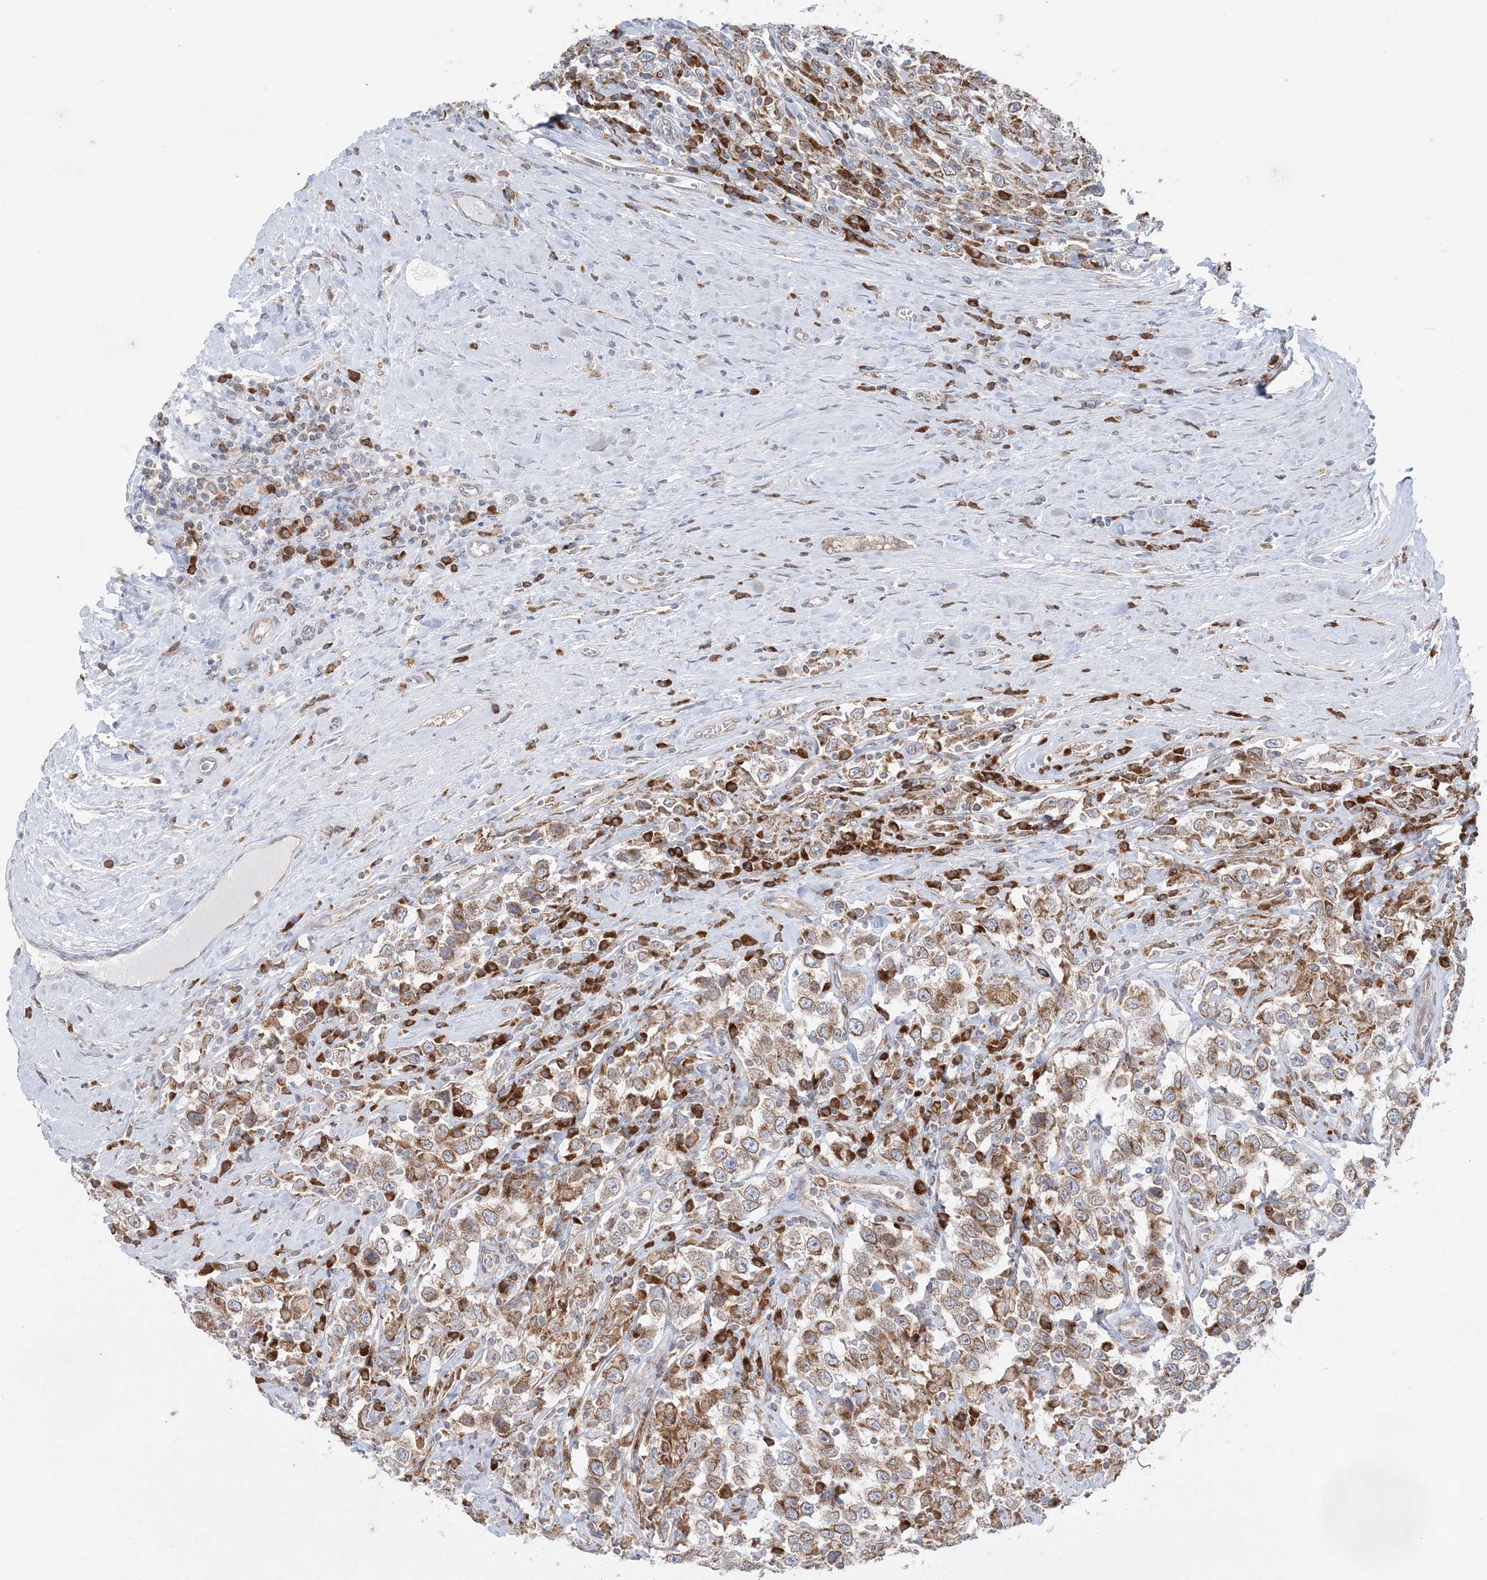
{"staining": {"intensity": "moderate", "quantity": ">75%", "location": "cytoplasmic/membranous"}, "tissue": "testis cancer", "cell_type": "Tumor cells", "image_type": "cancer", "snomed": [{"axis": "morphology", "description": "Seminoma, NOS"}, {"axis": "topography", "description": "Testis"}], "caption": "Testis cancer (seminoma) stained with a protein marker reveals moderate staining in tumor cells.", "gene": "TMED10", "patient": {"sex": "male", "age": 41}}